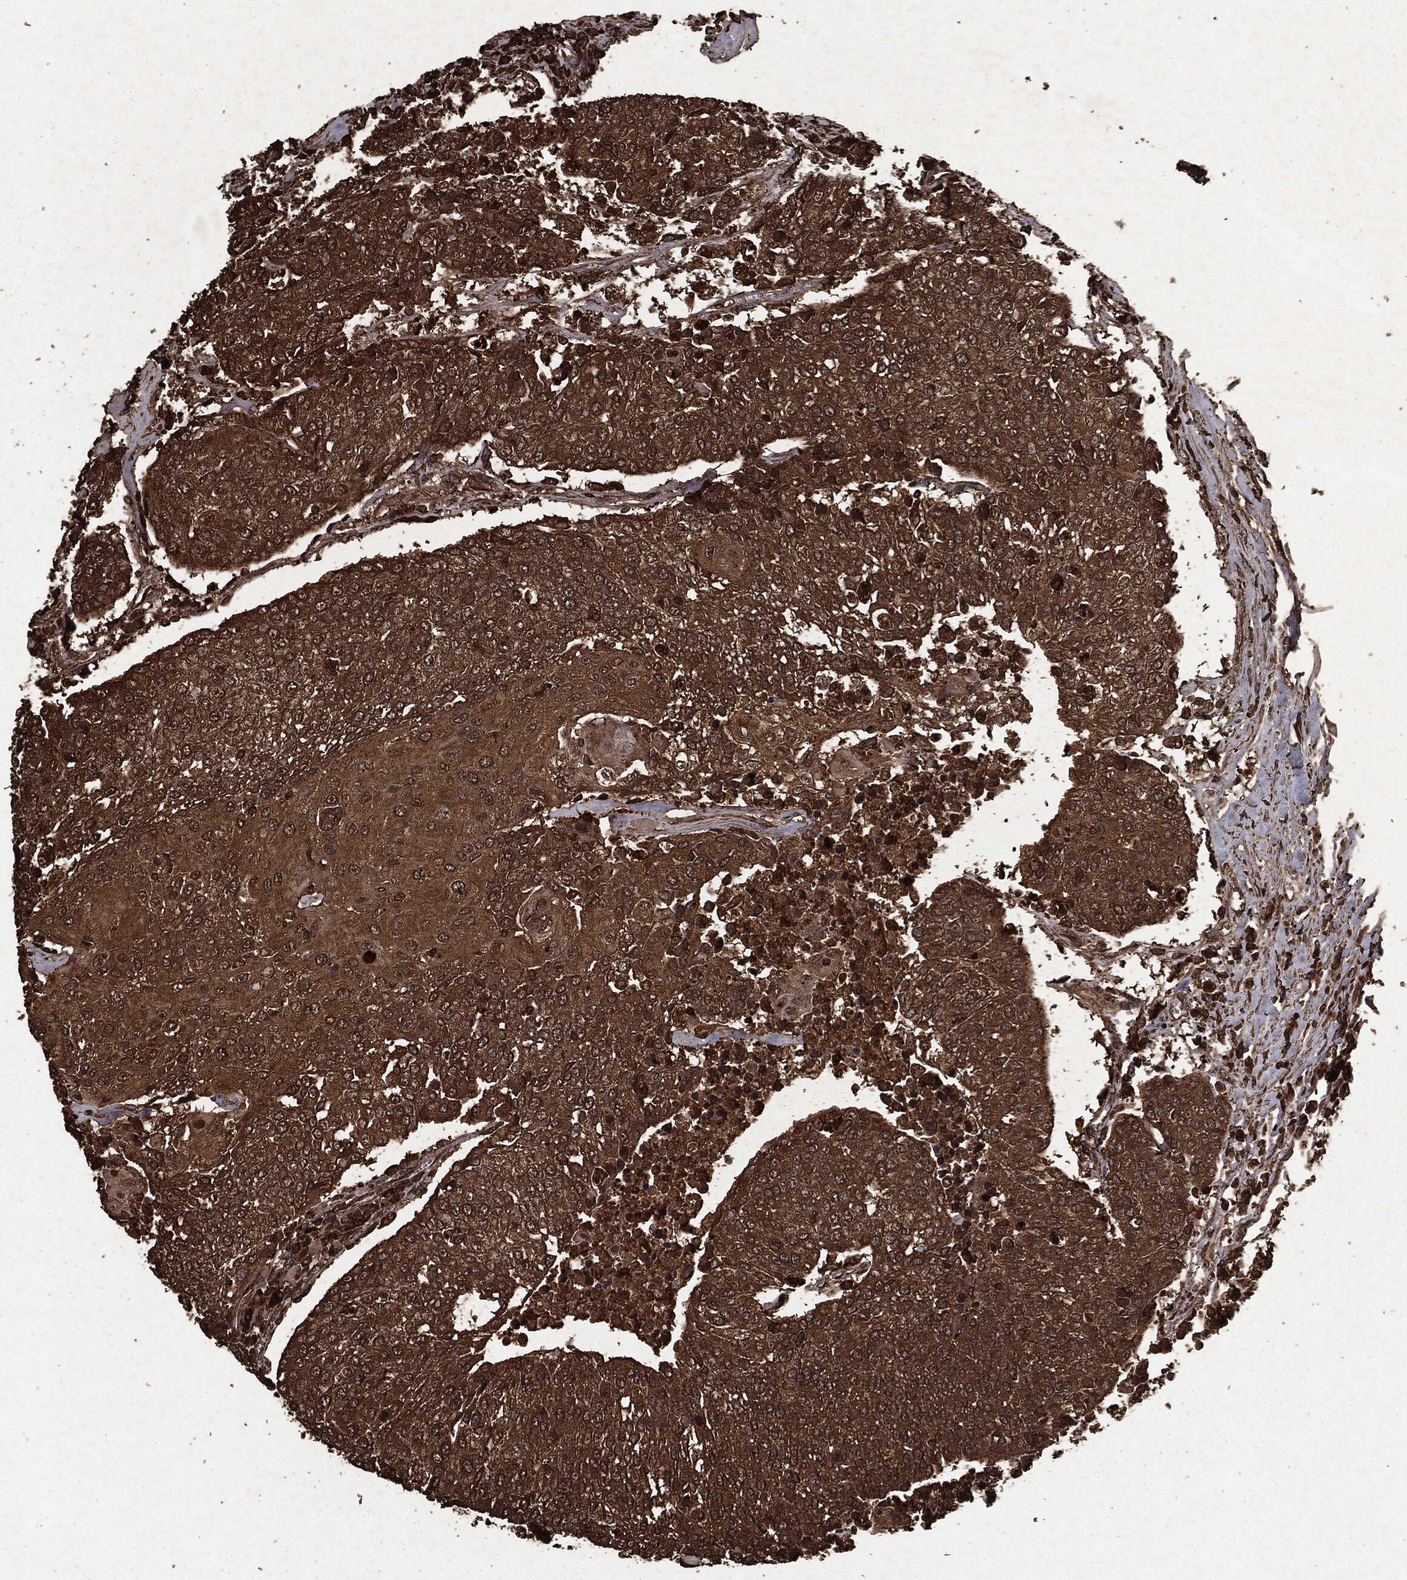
{"staining": {"intensity": "strong", "quantity": ">75%", "location": "cytoplasmic/membranous"}, "tissue": "urothelial cancer", "cell_type": "Tumor cells", "image_type": "cancer", "snomed": [{"axis": "morphology", "description": "Urothelial carcinoma, High grade"}, {"axis": "topography", "description": "Urinary bladder"}], "caption": "A high amount of strong cytoplasmic/membranous positivity is seen in approximately >75% of tumor cells in urothelial cancer tissue.", "gene": "ARAF", "patient": {"sex": "female", "age": 85}}